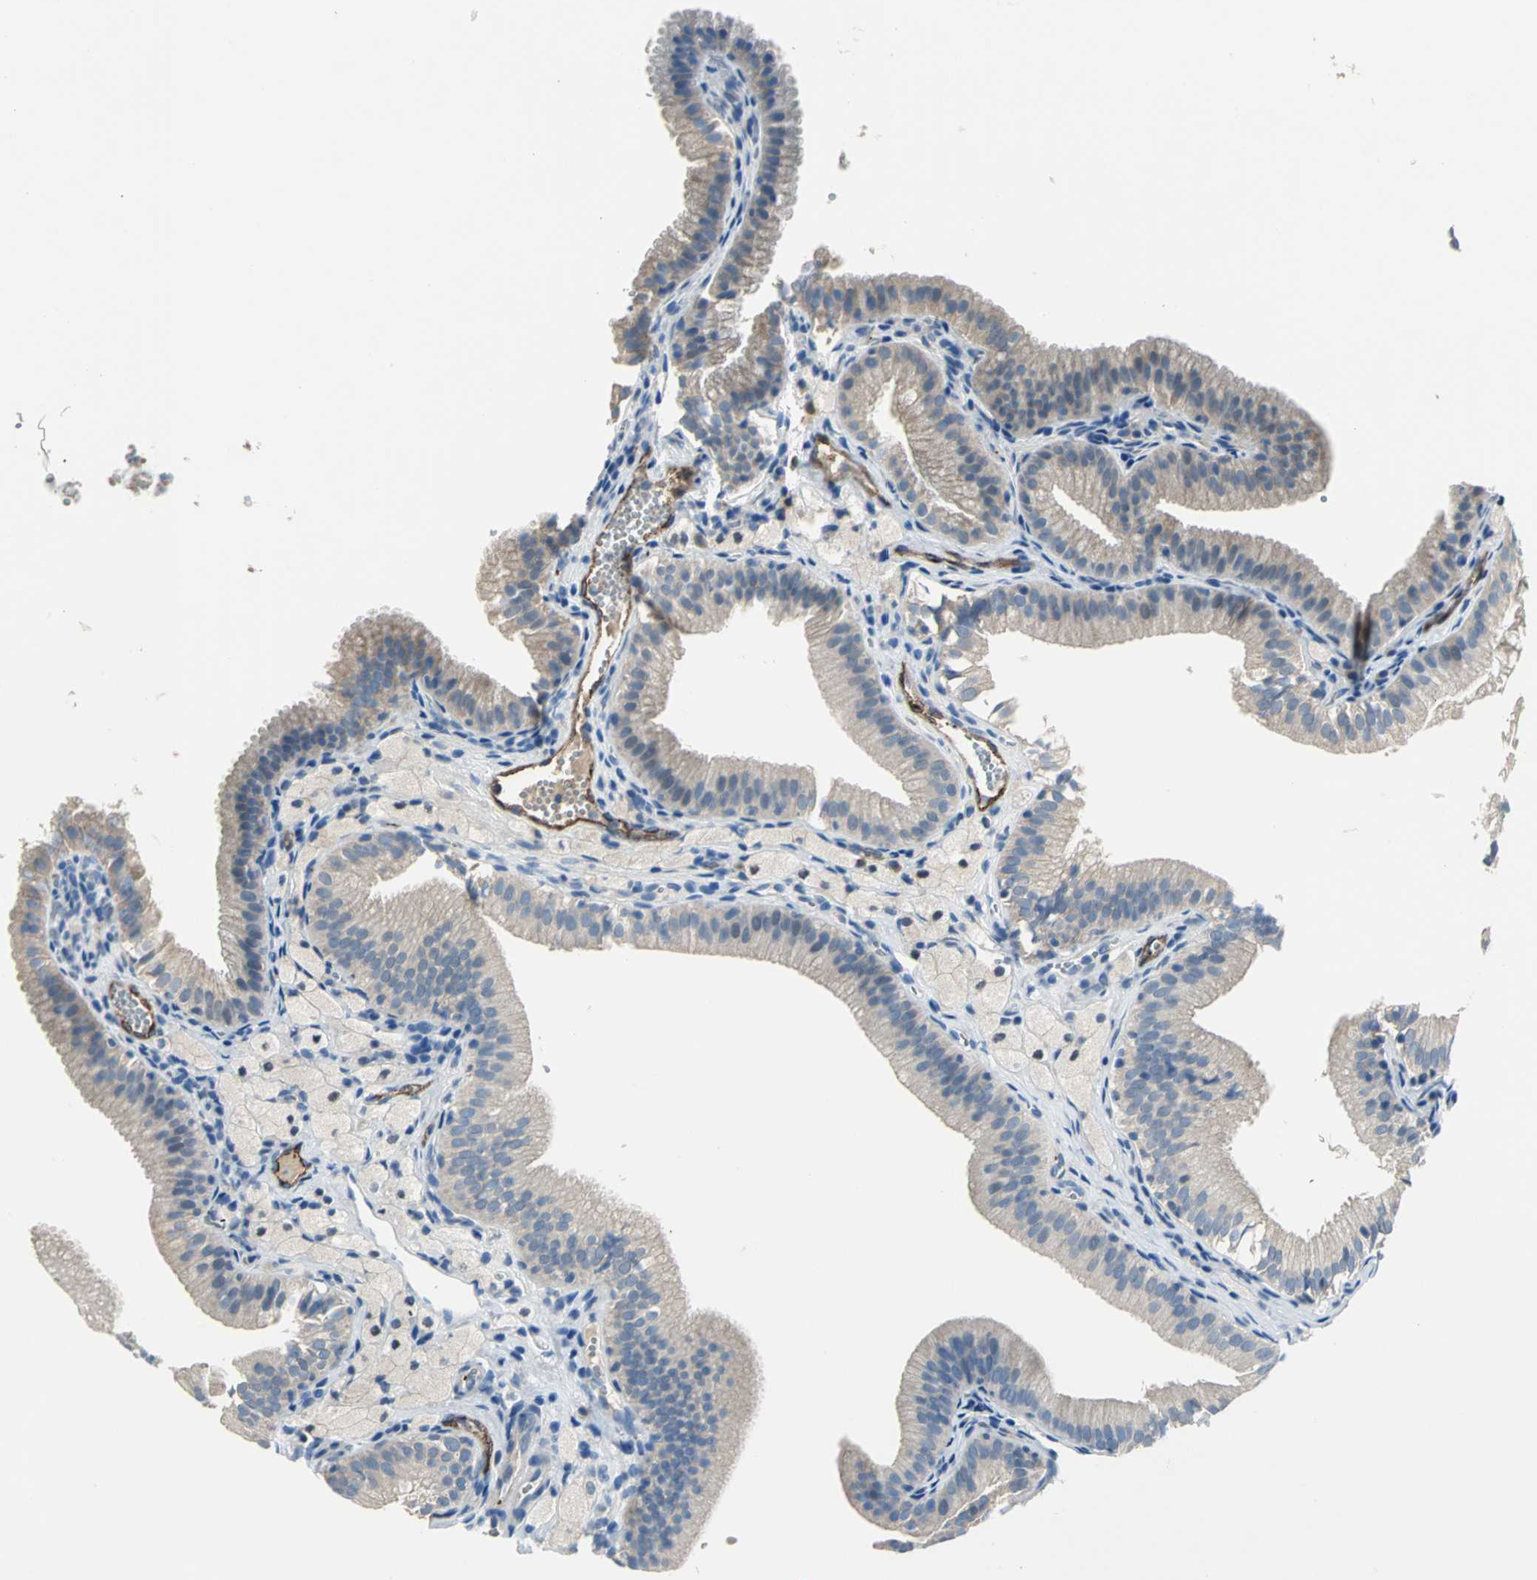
{"staining": {"intensity": "moderate", "quantity": ">75%", "location": "cytoplasmic/membranous"}, "tissue": "gallbladder", "cell_type": "Glandular cells", "image_type": "normal", "snomed": [{"axis": "morphology", "description": "Normal tissue, NOS"}, {"axis": "topography", "description": "Gallbladder"}], "caption": "A photomicrograph showing moderate cytoplasmic/membranous expression in about >75% of glandular cells in benign gallbladder, as visualized by brown immunohistochemical staining.", "gene": "SELP", "patient": {"sex": "female", "age": 24}}